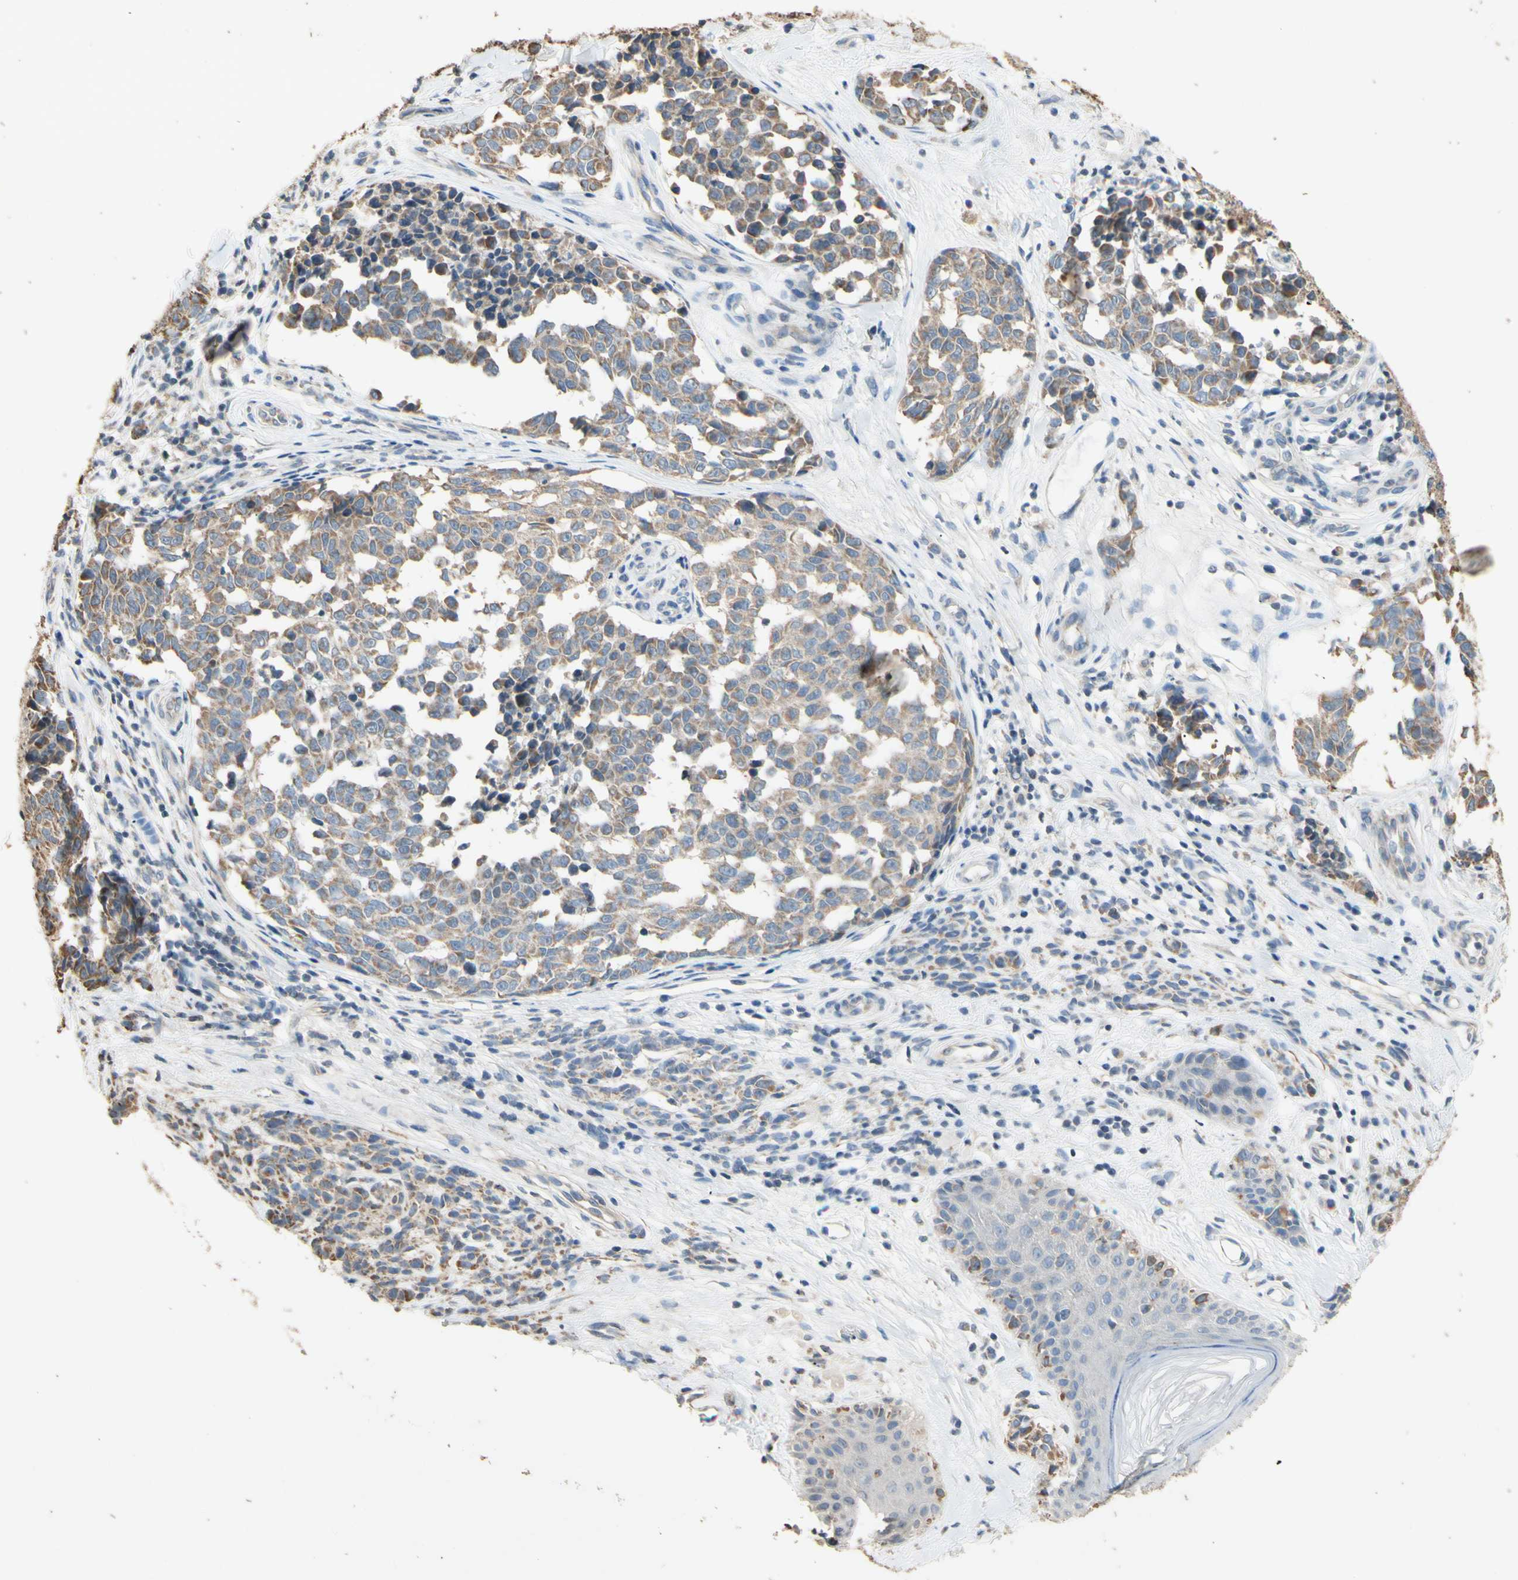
{"staining": {"intensity": "moderate", "quantity": ">75%", "location": "cytoplasmic/membranous"}, "tissue": "melanoma", "cell_type": "Tumor cells", "image_type": "cancer", "snomed": [{"axis": "morphology", "description": "Malignant melanoma, NOS"}, {"axis": "topography", "description": "Skin"}], "caption": "This is a histology image of immunohistochemistry staining of melanoma, which shows moderate positivity in the cytoplasmic/membranous of tumor cells.", "gene": "PTGIS", "patient": {"sex": "female", "age": 64}}